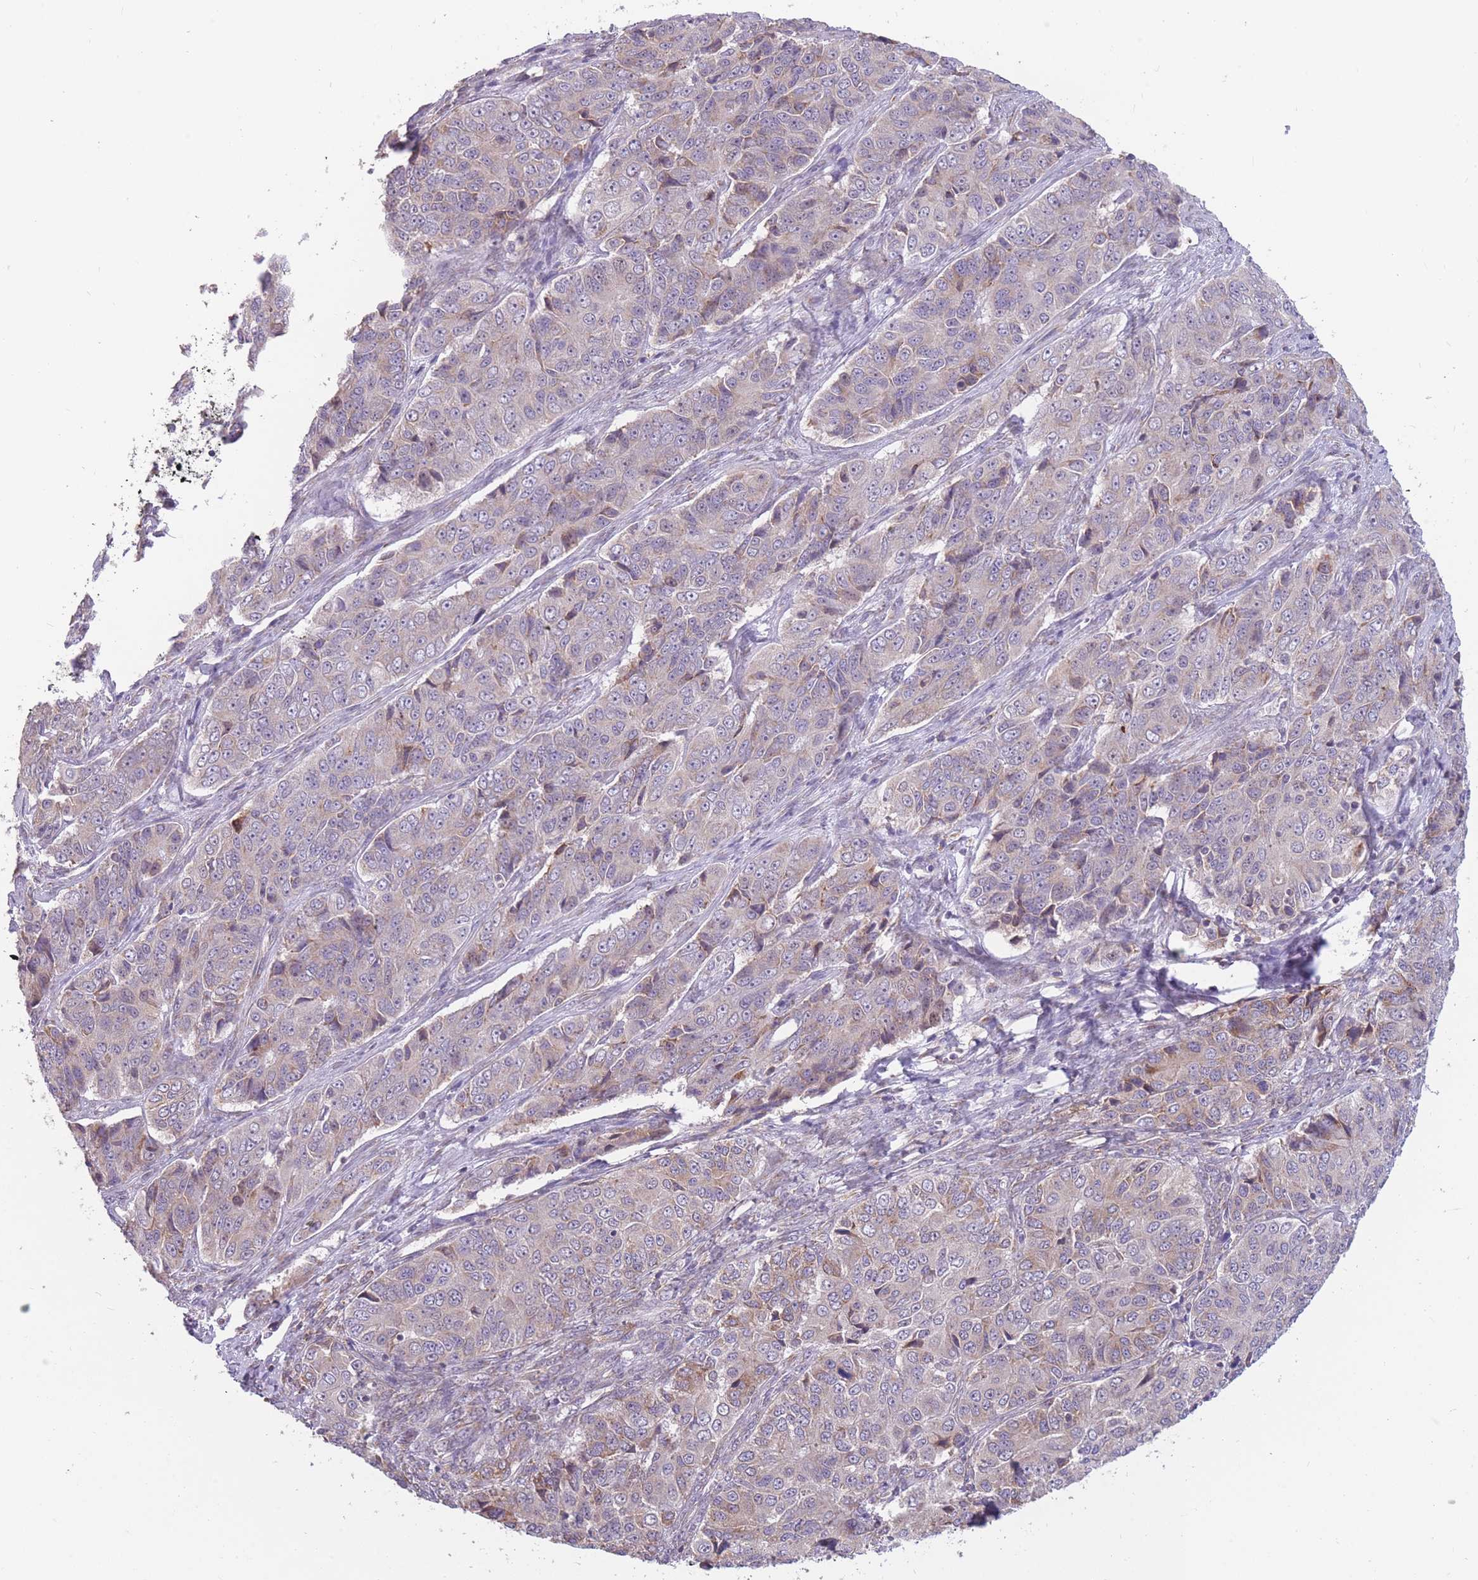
{"staining": {"intensity": "weak", "quantity": "<25%", "location": "cytoplasmic/membranous"}, "tissue": "ovarian cancer", "cell_type": "Tumor cells", "image_type": "cancer", "snomed": [{"axis": "morphology", "description": "Carcinoma, endometroid"}, {"axis": "topography", "description": "Ovary"}], "caption": "Immunohistochemistry histopathology image of neoplastic tissue: human ovarian cancer (endometroid carcinoma) stained with DAB displays no significant protein positivity in tumor cells.", "gene": "TRAPPC5", "patient": {"sex": "female", "age": 51}}